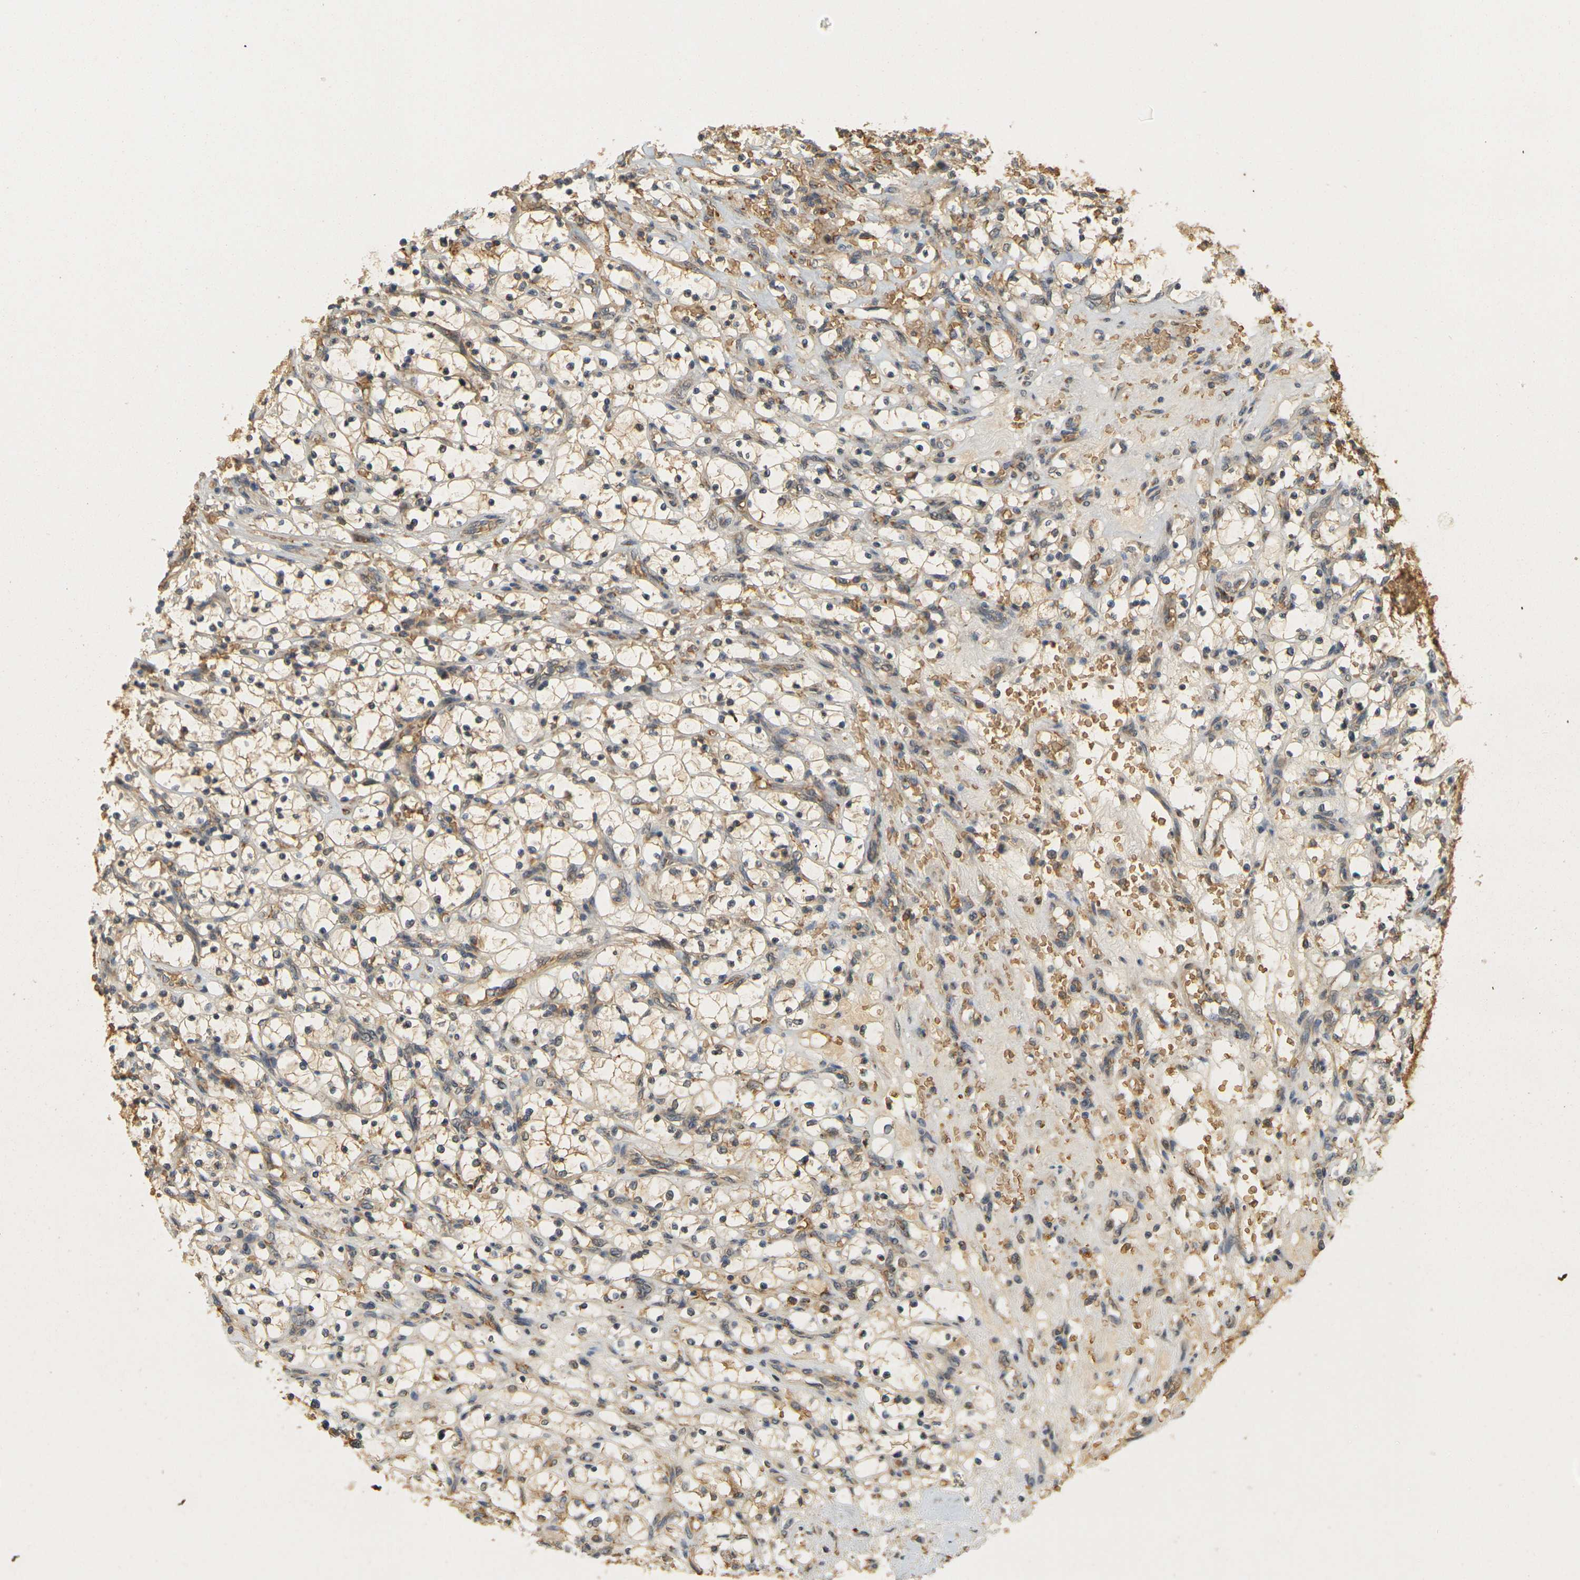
{"staining": {"intensity": "weak", "quantity": ">75%", "location": "cytoplasmic/membranous"}, "tissue": "renal cancer", "cell_type": "Tumor cells", "image_type": "cancer", "snomed": [{"axis": "morphology", "description": "Adenocarcinoma, NOS"}, {"axis": "topography", "description": "Kidney"}], "caption": "This image demonstrates immunohistochemistry staining of adenocarcinoma (renal), with low weak cytoplasmic/membranous positivity in approximately >75% of tumor cells.", "gene": "MEGF9", "patient": {"sex": "female", "age": 69}}